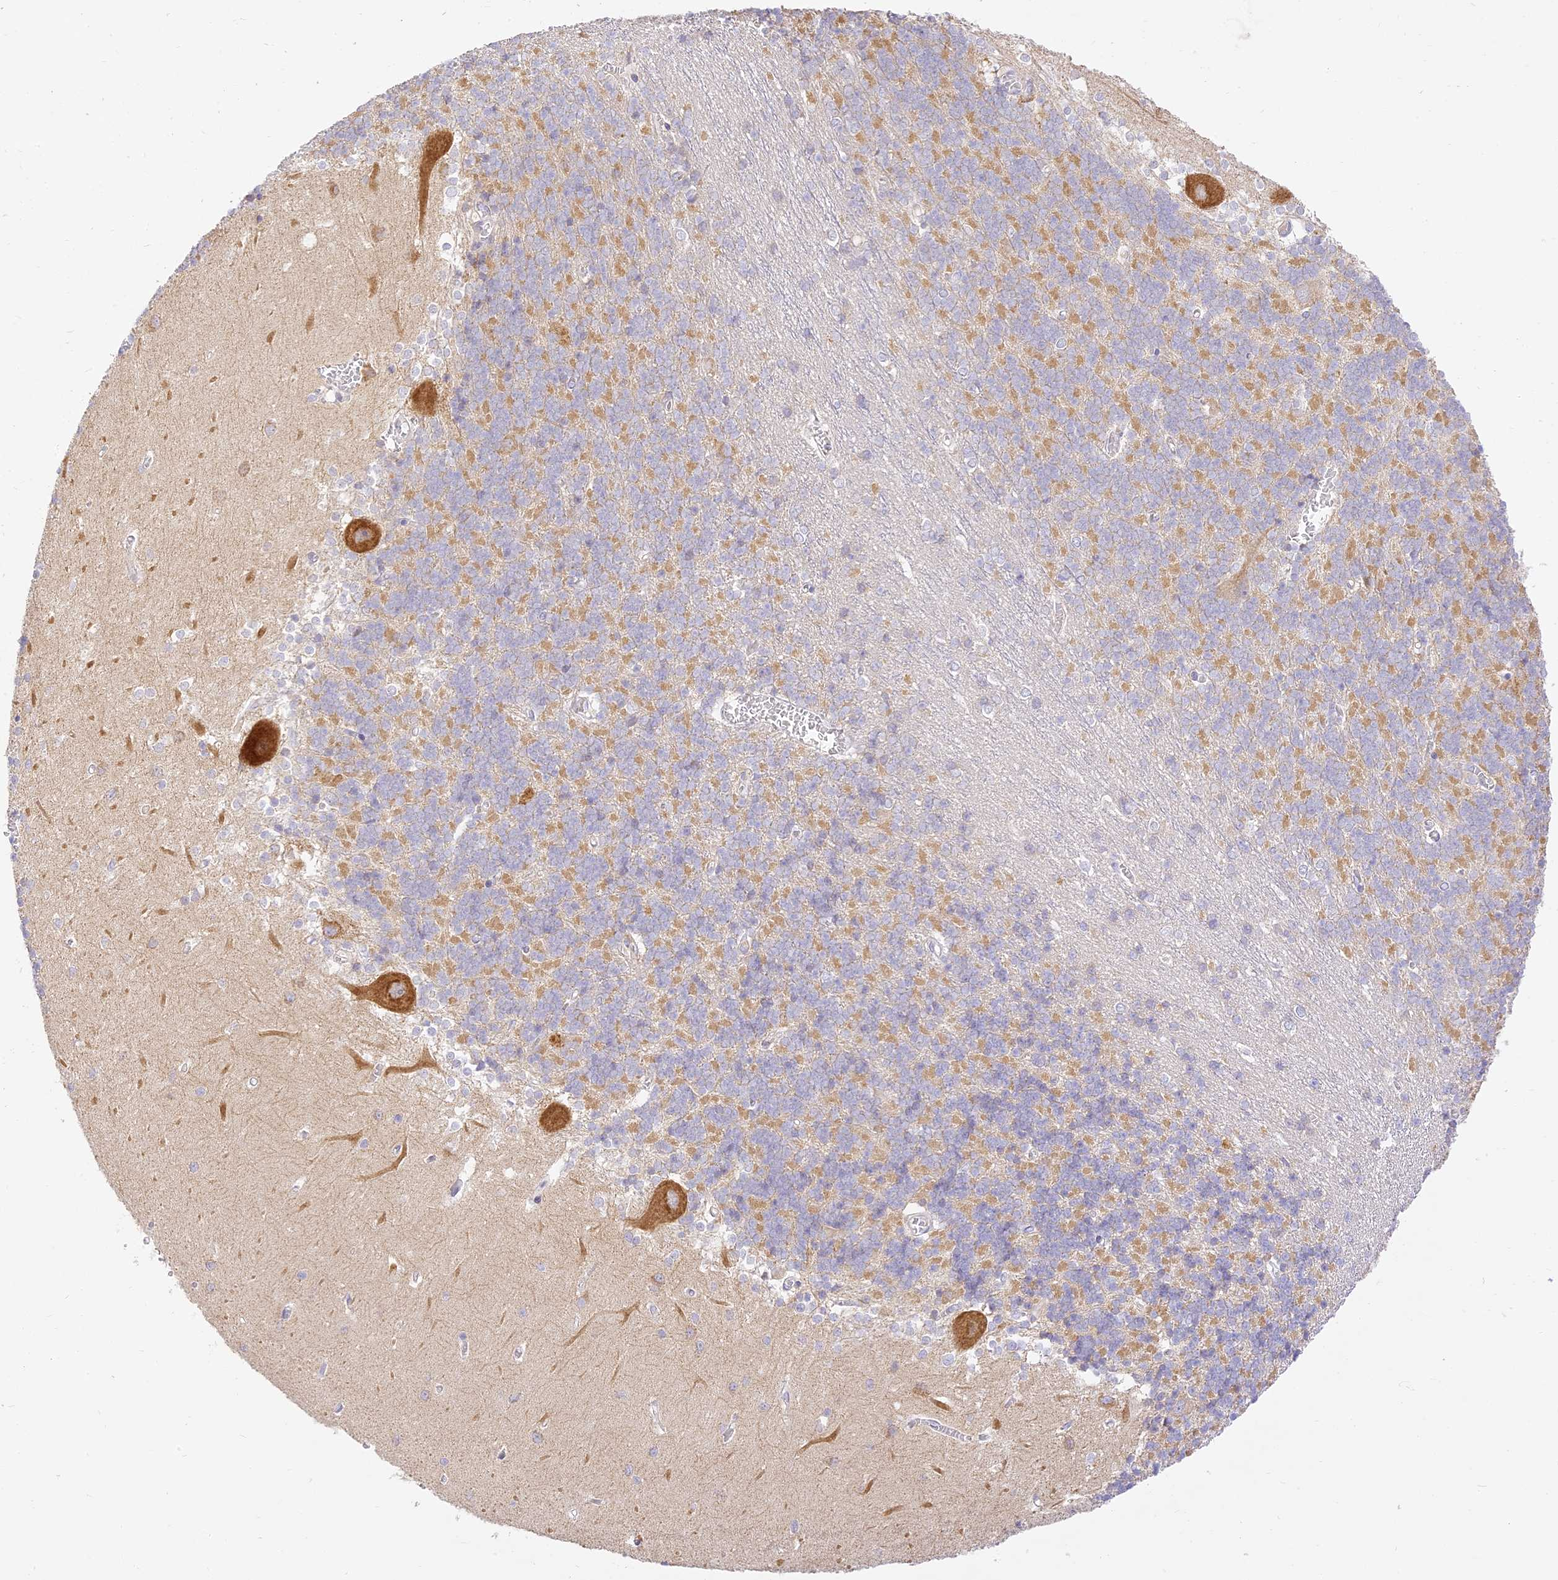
{"staining": {"intensity": "moderate", "quantity": "<25%", "location": "cytoplasmic/membranous"}, "tissue": "cerebellum", "cell_type": "Cells in granular layer", "image_type": "normal", "snomed": [{"axis": "morphology", "description": "Normal tissue, NOS"}, {"axis": "topography", "description": "Cerebellum"}], "caption": "An image showing moderate cytoplasmic/membranous expression in about <25% of cells in granular layer in benign cerebellum, as visualized by brown immunohistochemical staining.", "gene": "LRRC15", "patient": {"sex": "male", "age": 37}}